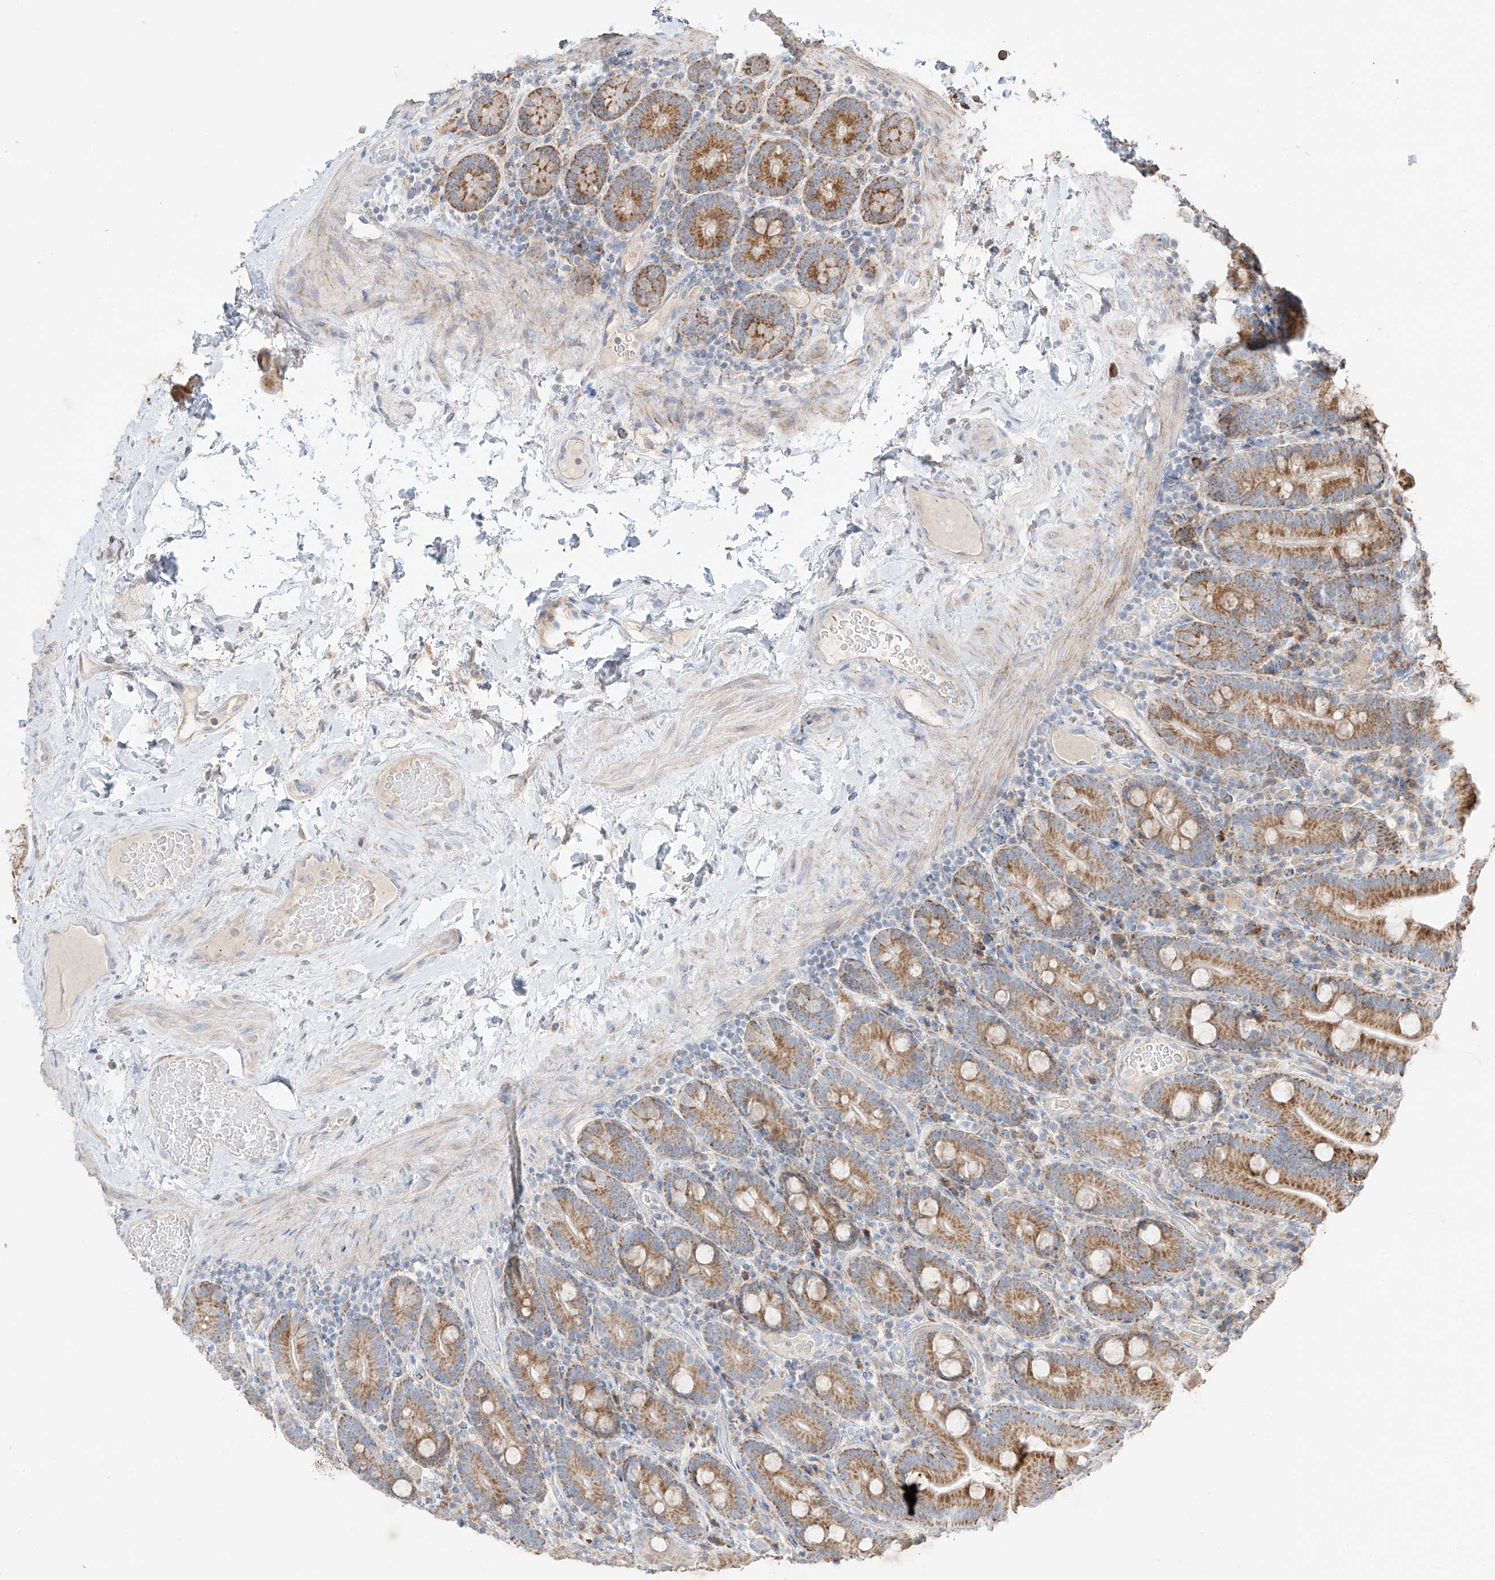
{"staining": {"intensity": "strong", "quantity": ">75%", "location": "cytoplasmic/membranous"}, "tissue": "duodenum", "cell_type": "Glandular cells", "image_type": "normal", "snomed": [{"axis": "morphology", "description": "Normal tissue, NOS"}, {"axis": "topography", "description": "Duodenum"}], "caption": "This is a photomicrograph of immunohistochemistry staining of normal duodenum, which shows strong expression in the cytoplasmic/membranous of glandular cells.", "gene": "COLGALT2", "patient": {"sex": "male", "age": 55}}